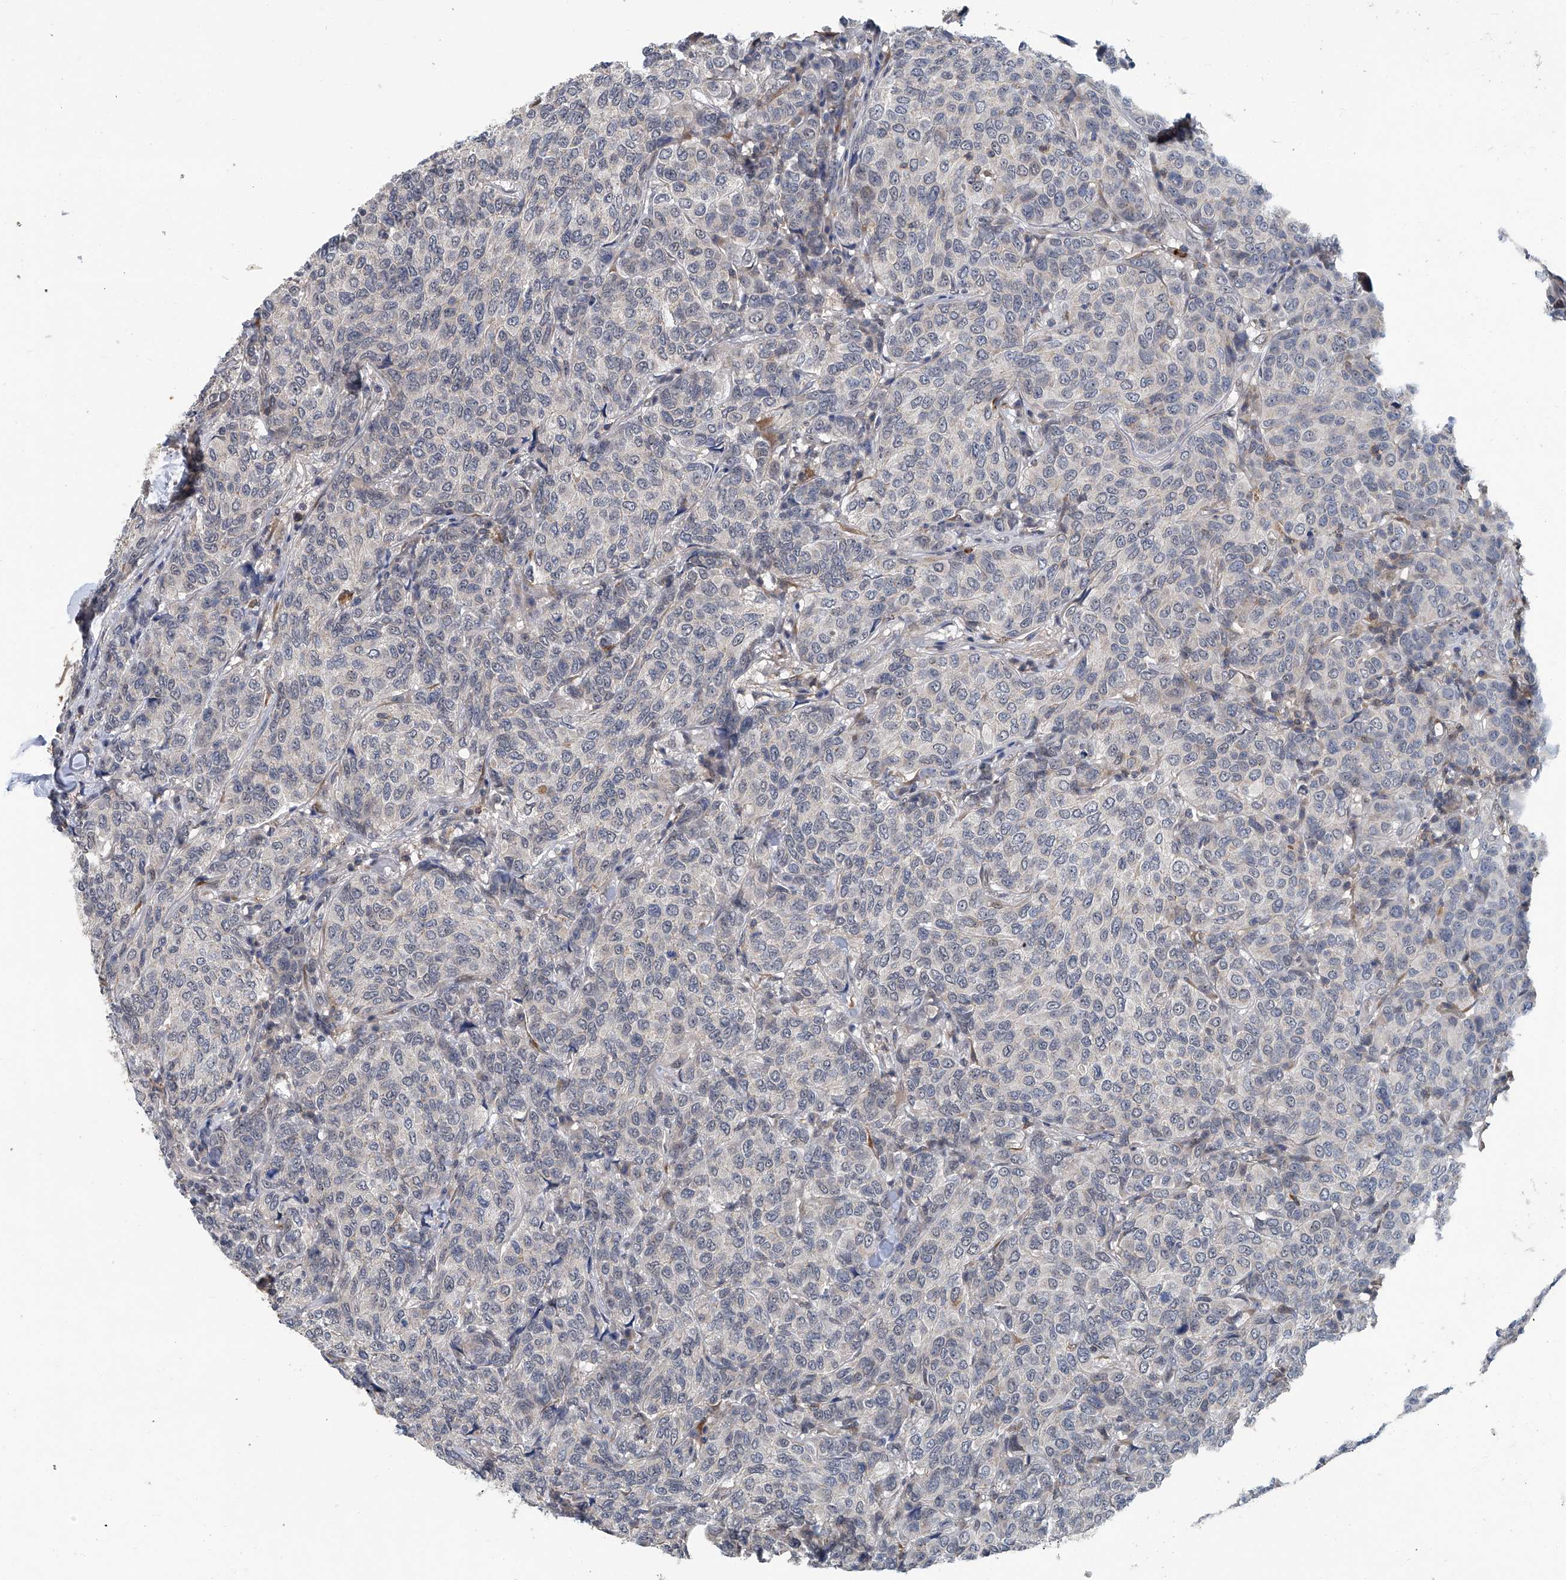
{"staining": {"intensity": "negative", "quantity": "none", "location": "none"}, "tissue": "breast cancer", "cell_type": "Tumor cells", "image_type": "cancer", "snomed": [{"axis": "morphology", "description": "Duct carcinoma"}, {"axis": "topography", "description": "Breast"}], "caption": "This photomicrograph is of invasive ductal carcinoma (breast) stained with IHC to label a protein in brown with the nuclei are counter-stained blue. There is no positivity in tumor cells.", "gene": "AKNAD1", "patient": {"sex": "female", "age": 55}}